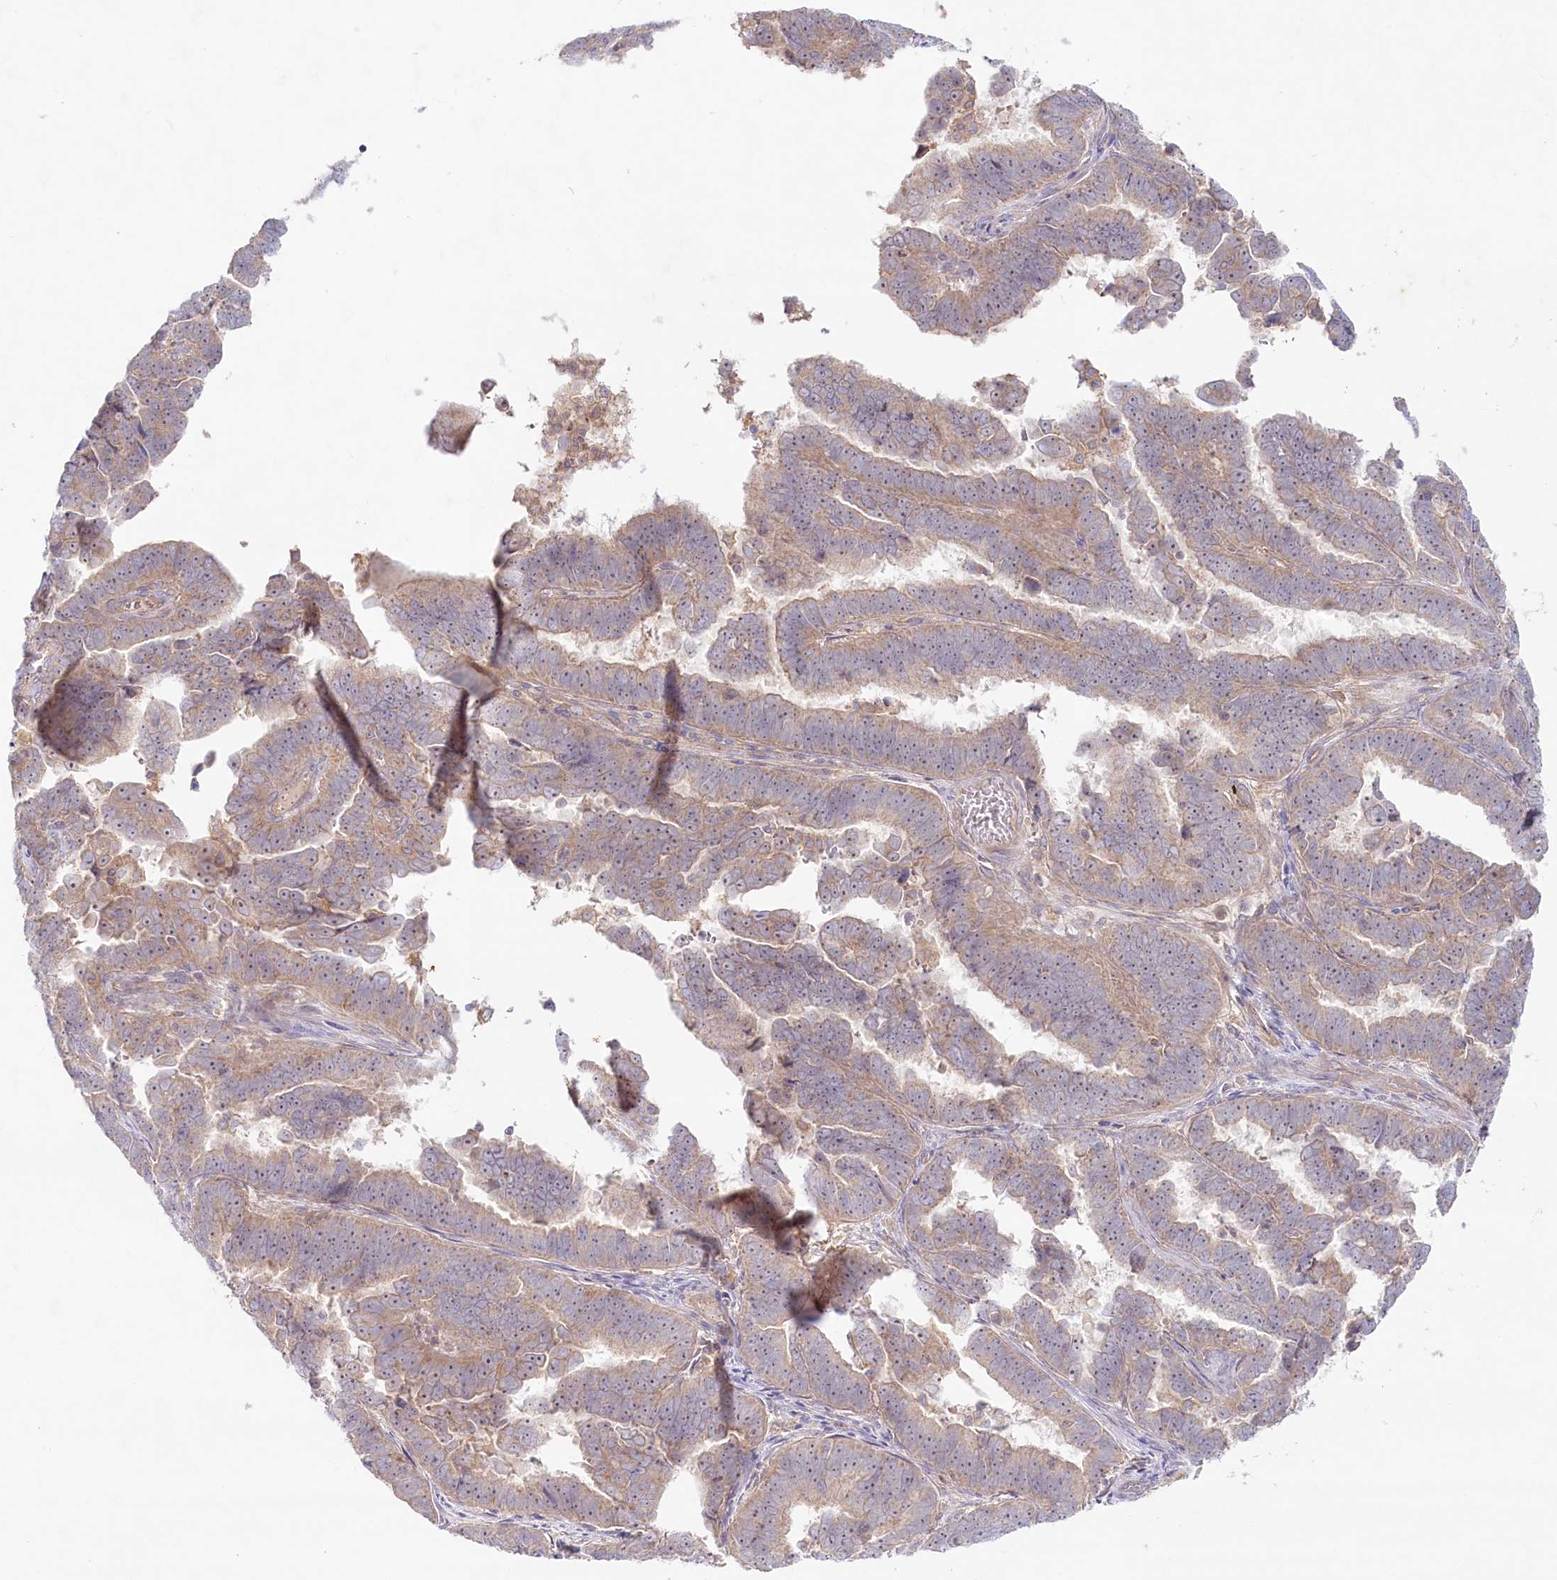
{"staining": {"intensity": "weak", "quantity": ">75%", "location": "cytoplasmic/membranous"}, "tissue": "endometrial cancer", "cell_type": "Tumor cells", "image_type": "cancer", "snomed": [{"axis": "morphology", "description": "Adenocarcinoma, NOS"}, {"axis": "topography", "description": "Endometrium"}], "caption": "The image shows immunohistochemical staining of adenocarcinoma (endometrial). There is weak cytoplasmic/membranous staining is identified in about >75% of tumor cells.", "gene": "TNIP1", "patient": {"sex": "female", "age": 75}}